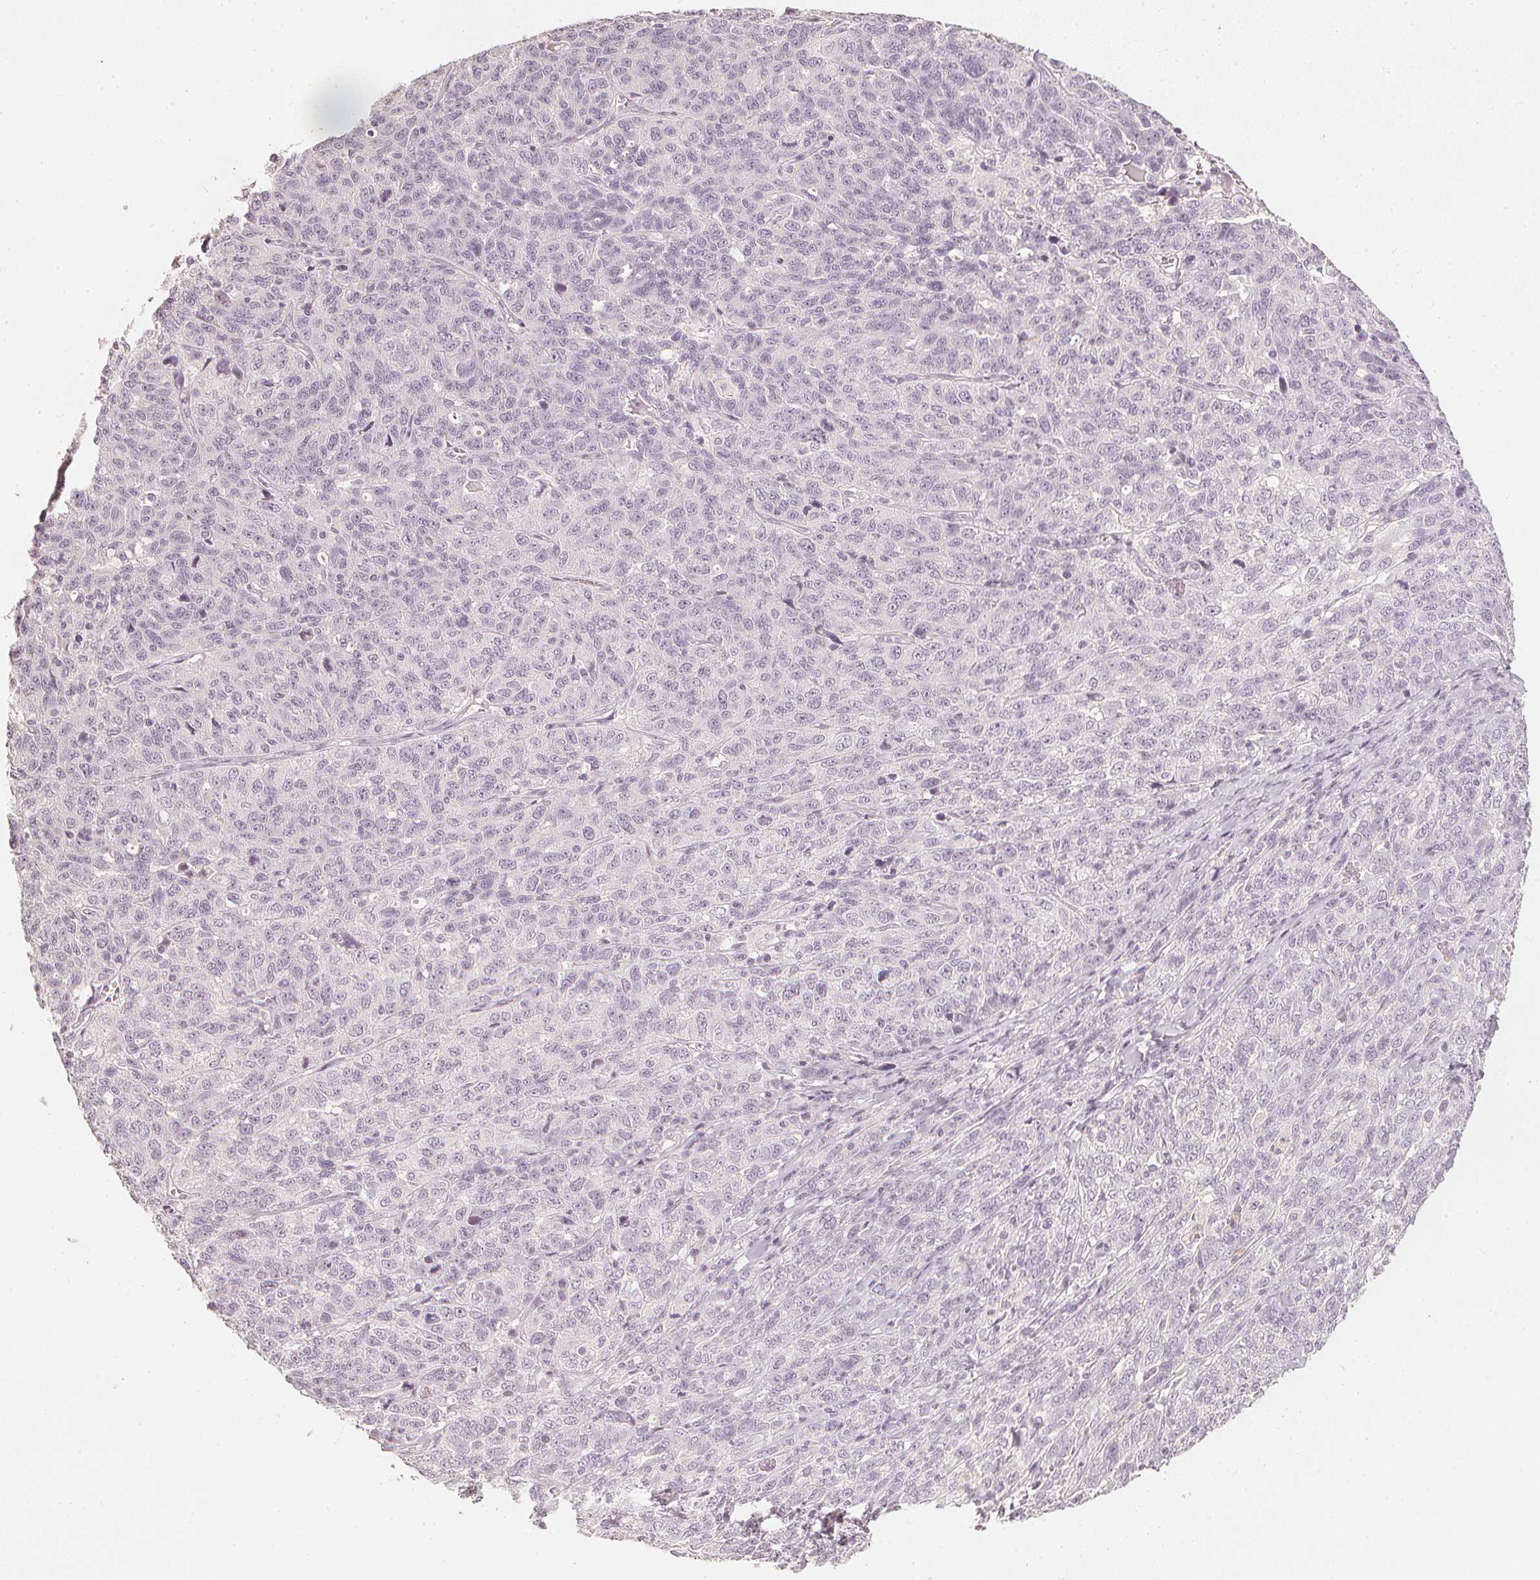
{"staining": {"intensity": "negative", "quantity": "none", "location": "none"}, "tissue": "ovarian cancer", "cell_type": "Tumor cells", "image_type": "cancer", "snomed": [{"axis": "morphology", "description": "Cystadenocarcinoma, serous, NOS"}, {"axis": "topography", "description": "Ovary"}], "caption": "A histopathology image of ovarian cancer (serous cystadenocarcinoma) stained for a protein demonstrates no brown staining in tumor cells.", "gene": "CALB1", "patient": {"sex": "female", "age": 71}}